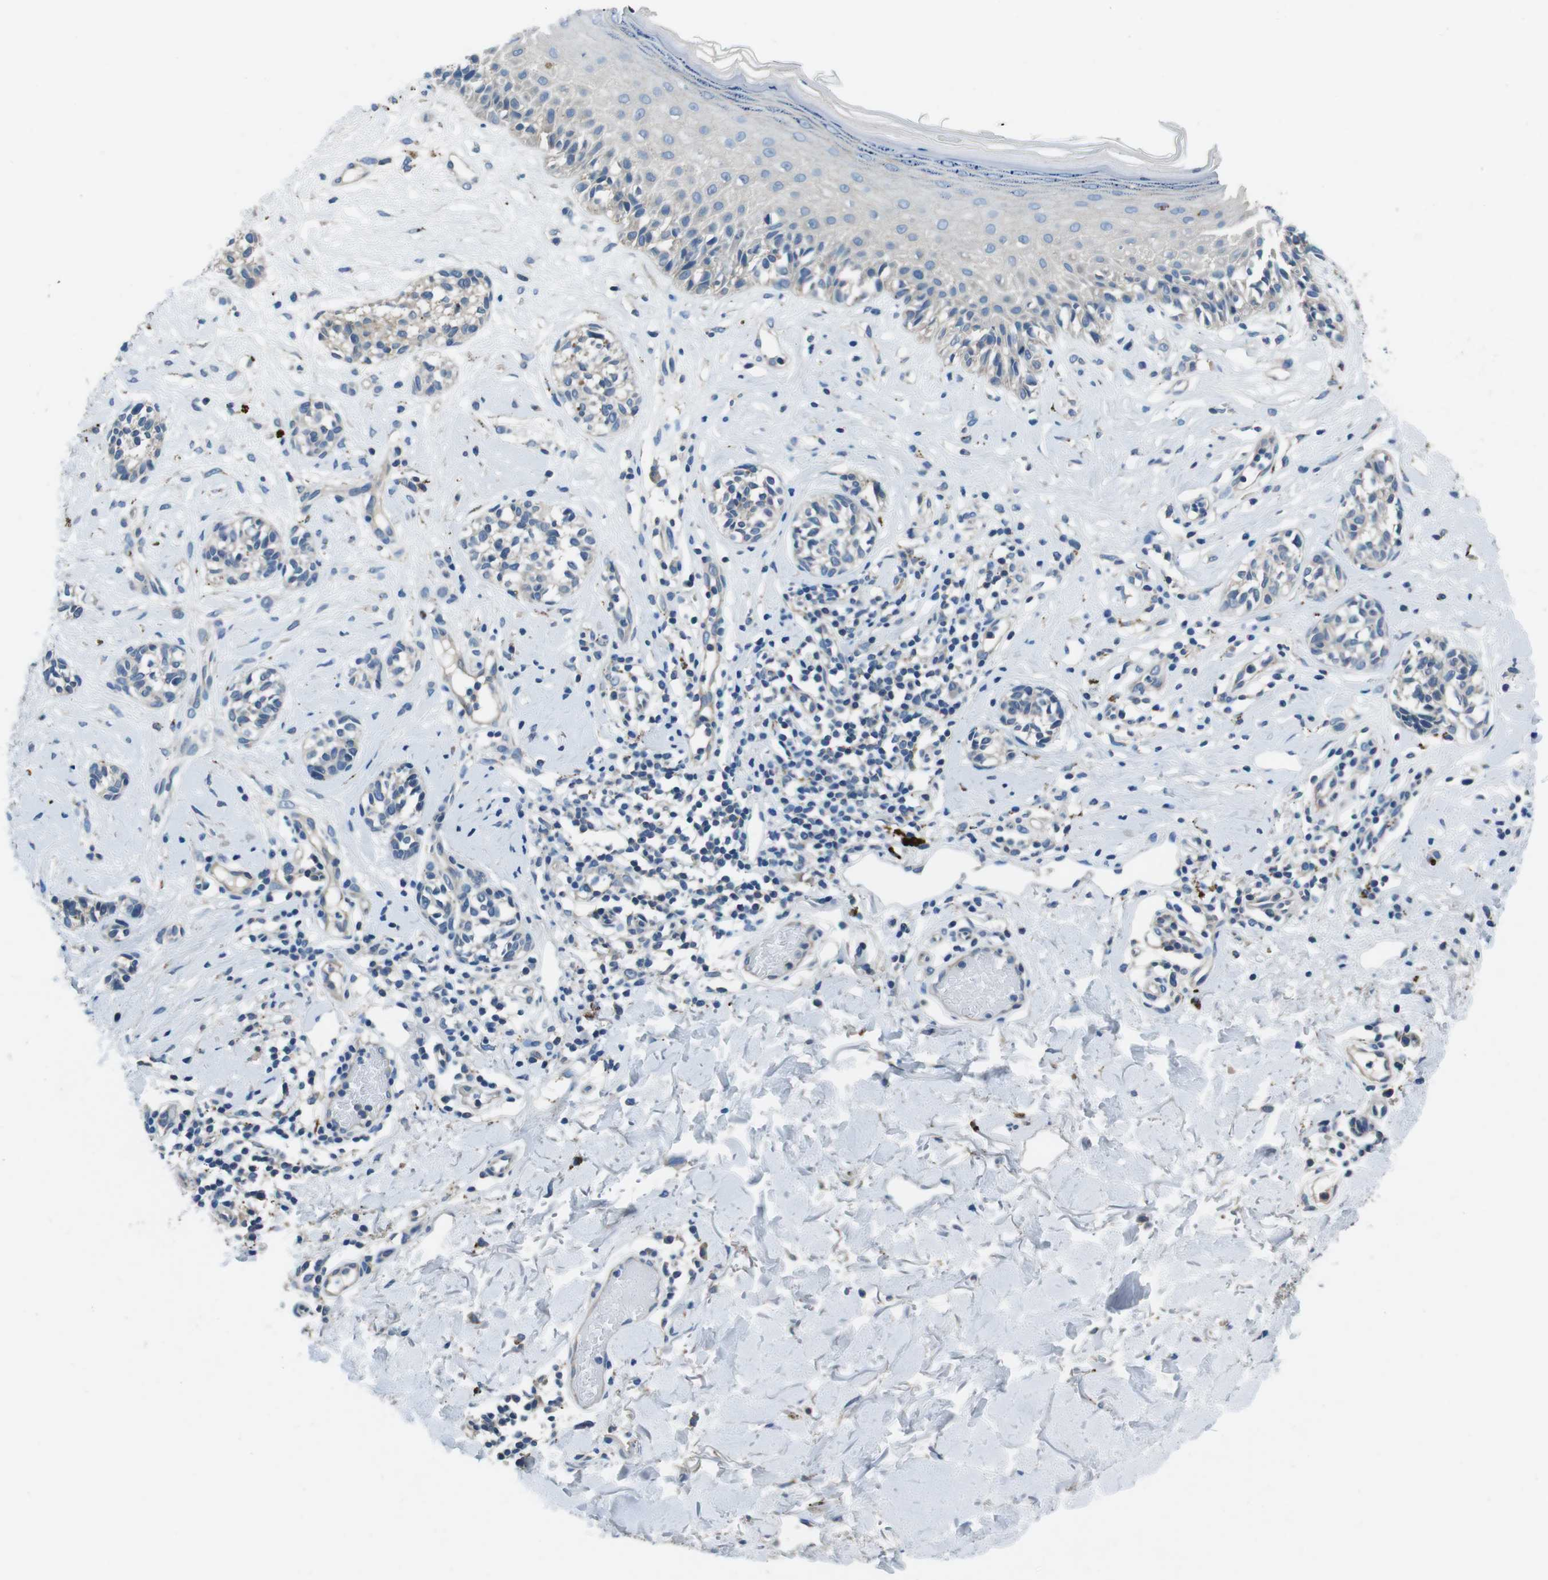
{"staining": {"intensity": "negative", "quantity": "none", "location": "none"}, "tissue": "melanoma", "cell_type": "Tumor cells", "image_type": "cancer", "snomed": [{"axis": "morphology", "description": "Malignant melanoma, NOS"}, {"axis": "topography", "description": "Skin"}], "caption": "IHC of human malignant melanoma exhibits no staining in tumor cells. (IHC, brightfield microscopy, high magnification).", "gene": "TULP3", "patient": {"sex": "male", "age": 64}}